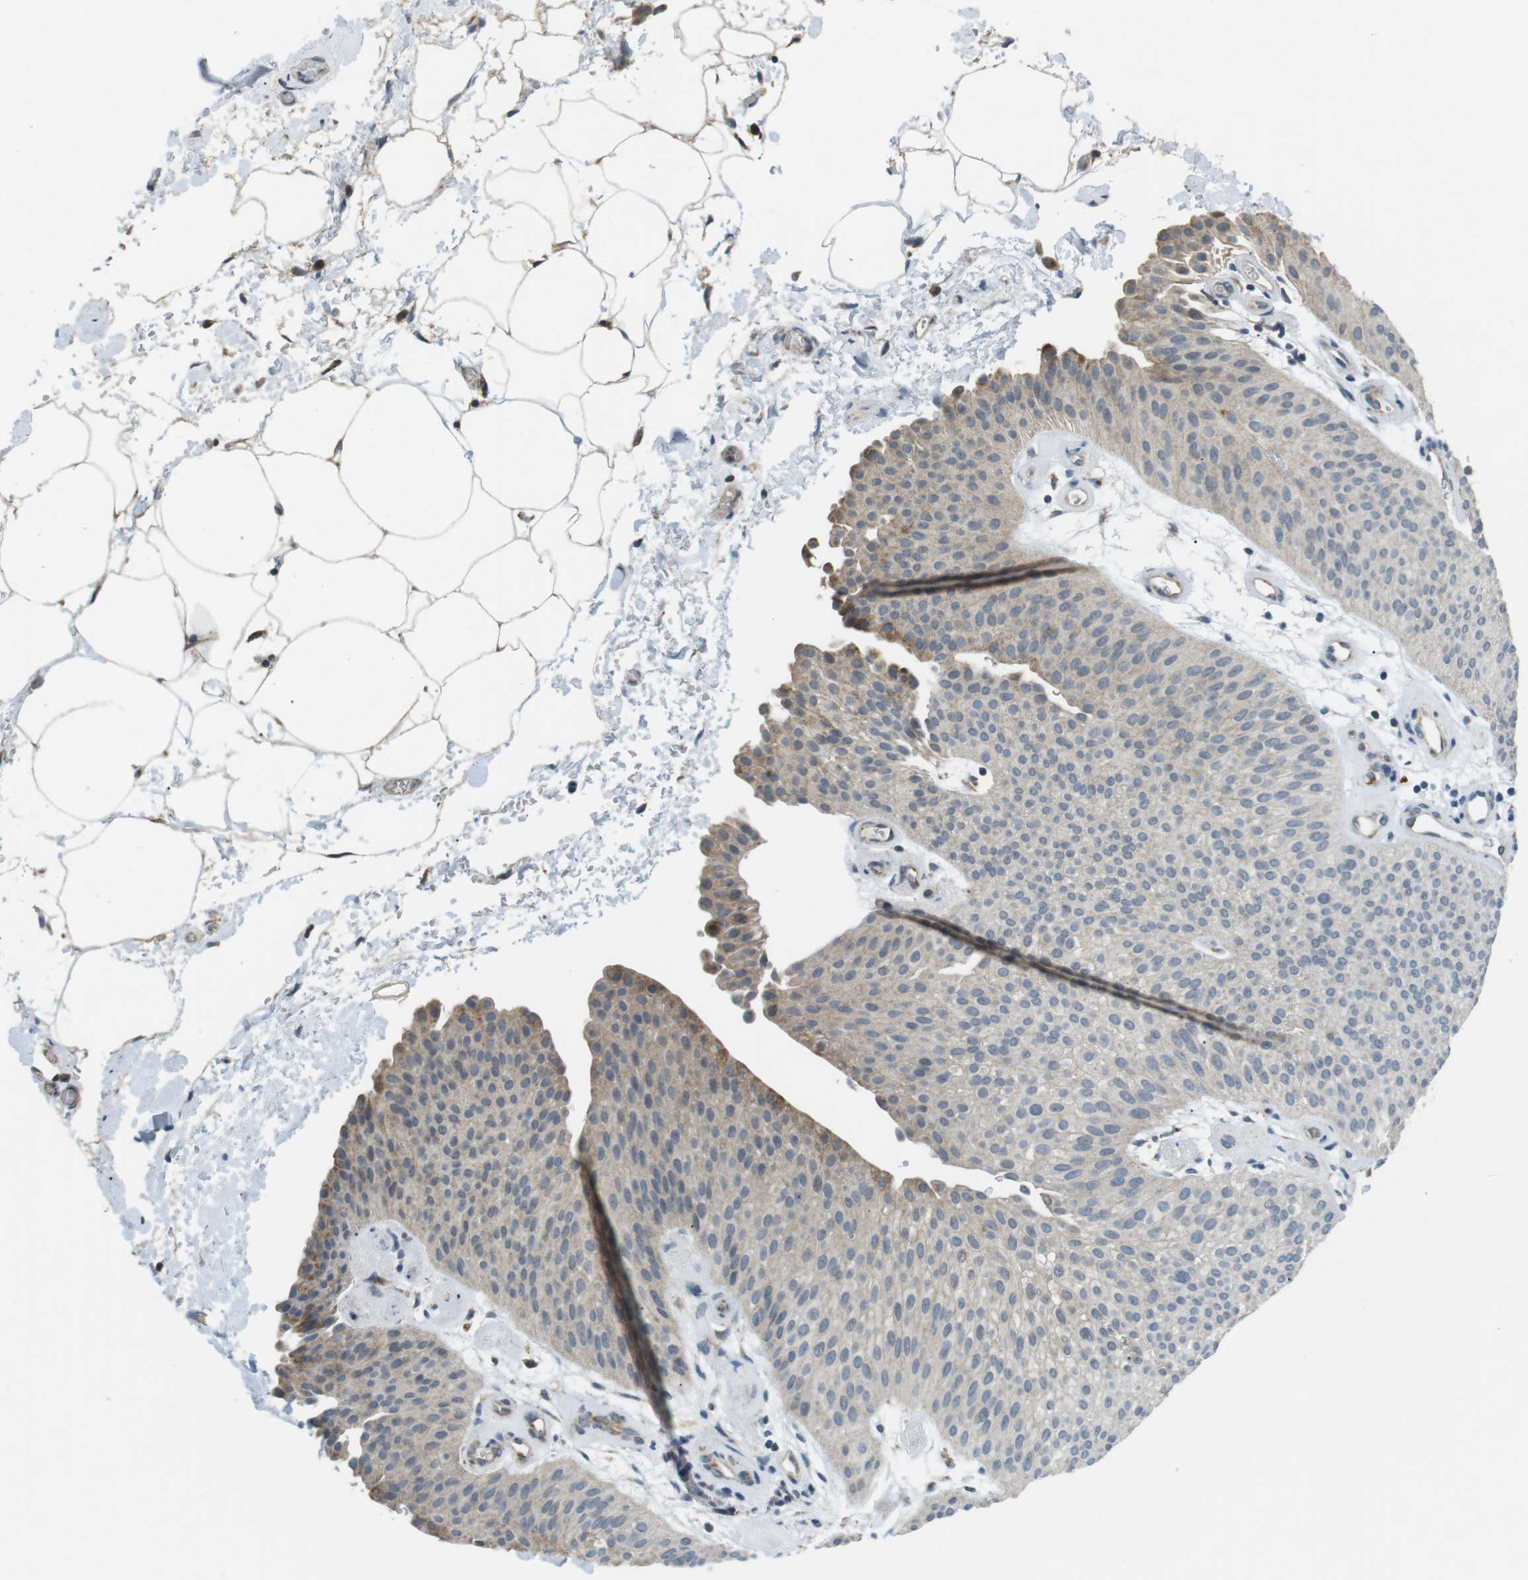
{"staining": {"intensity": "moderate", "quantity": "<25%", "location": "cytoplasmic/membranous"}, "tissue": "urothelial cancer", "cell_type": "Tumor cells", "image_type": "cancer", "snomed": [{"axis": "morphology", "description": "Urothelial carcinoma, Low grade"}, {"axis": "topography", "description": "Urinary bladder"}], "caption": "Immunohistochemistry (IHC) of human urothelial cancer reveals low levels of moderate cytoplasmic/membranous expression in approximately <25% of tumor cells. (Brightfield microscopy of DAB IHC at high magnification).", "gene": "BACE1", "patient": {"sex": "female", "age": 60}}